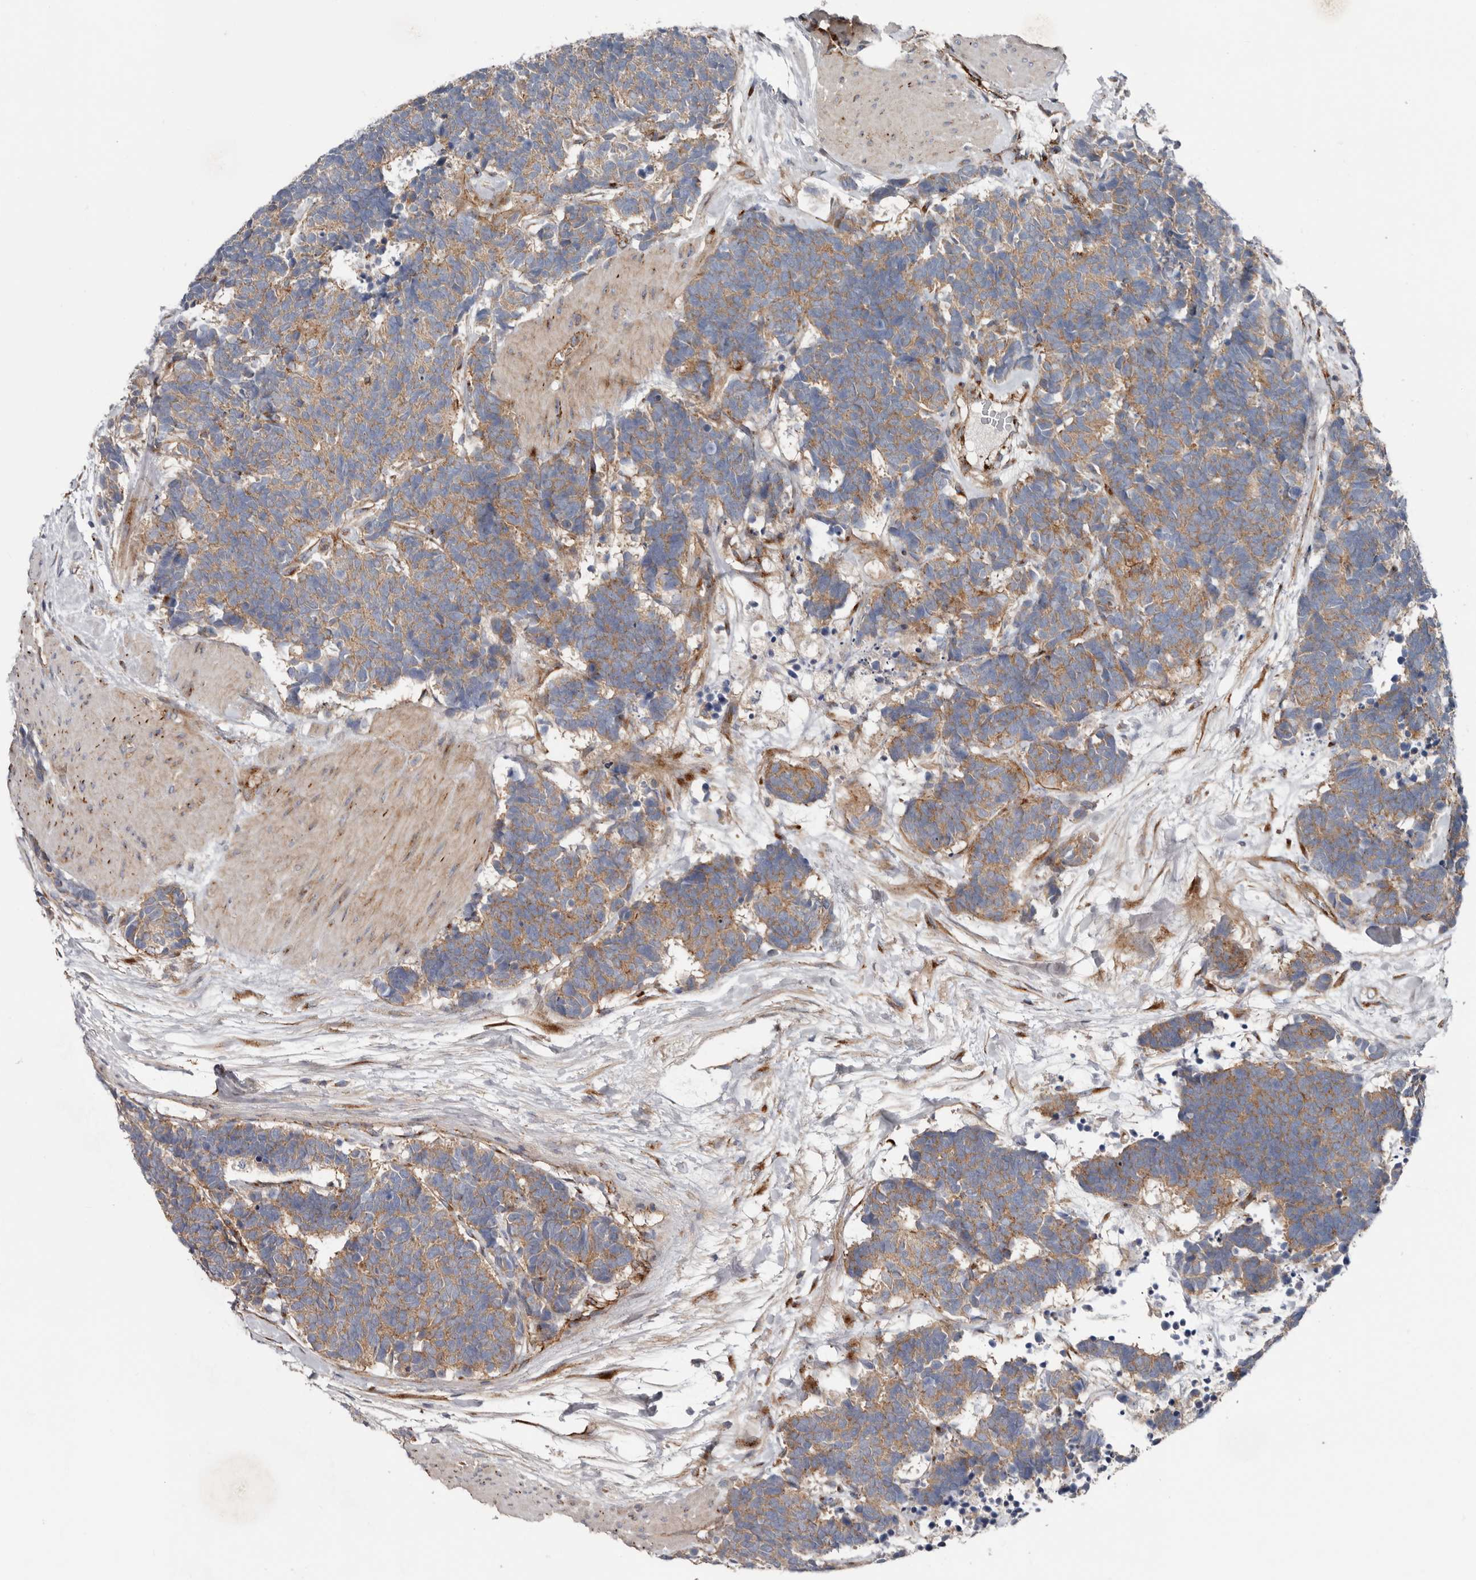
{"staining": {"intensity": "moderate", "quantity": ">75%", "location": "cytoplasmic/membranous"}, "tissue": "carcinoid", "cell_type": "Tumor cells", "image_type": "cancer", "snomed": [{"axis": "morphology", "description": "Carcinoma, NOS"}, {"axis": "morphology", "description": "Carcinoid, malignant, NOS"}, {"axis": "topography", "description": "Urinary bladder"}], "caption": "Immunohistochemistry (IHC) of carcinoid displays medium levels of moderate cytoplasmic/membranous staining in approximately >75% of tumor cells.", "gene": "LUZP1", "patient": {"sex": "male", "age": 57}}